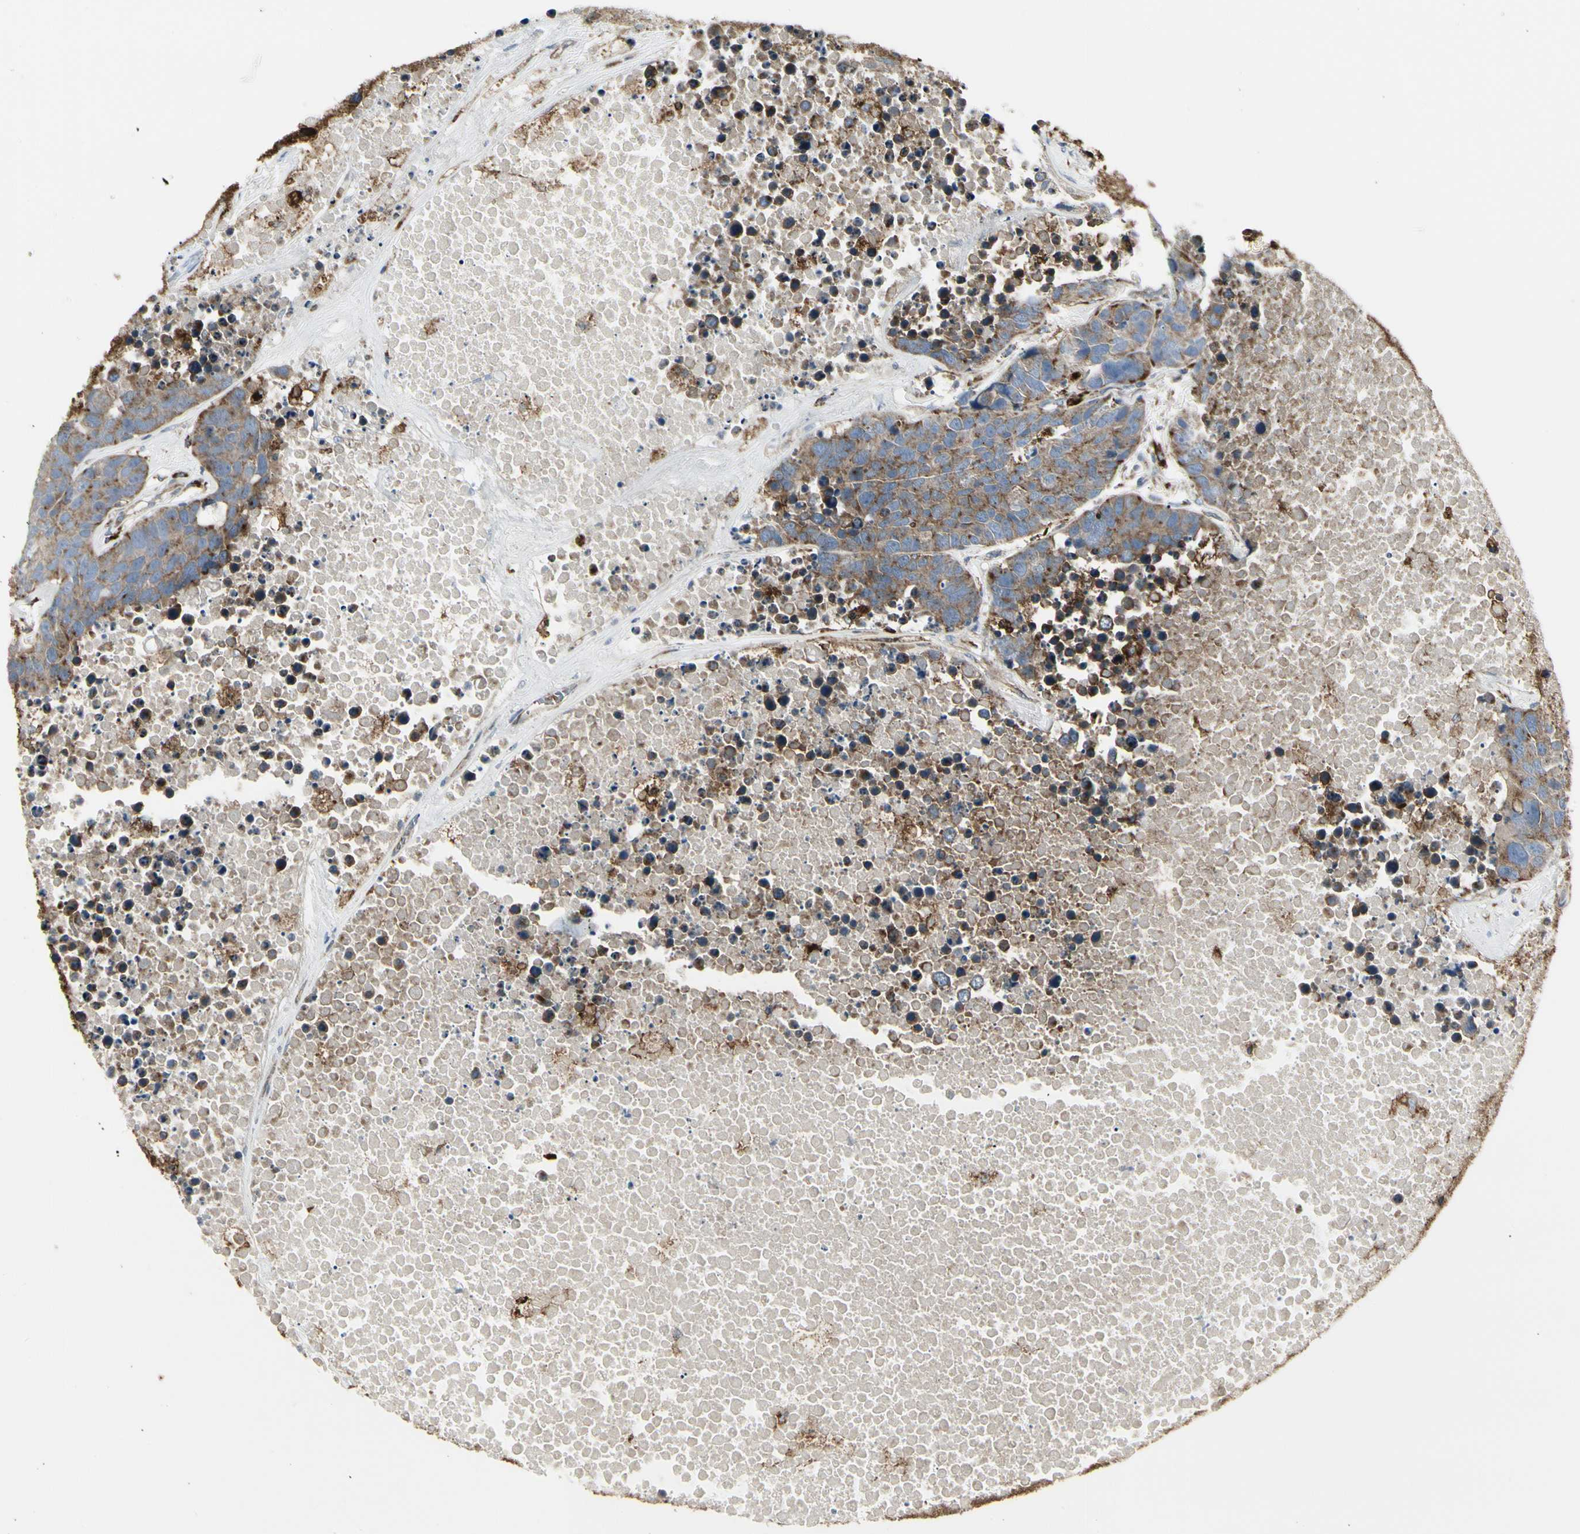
{"staining": {"intensity": "moderate", "quantity": "25%-75%", "location": "cytoplasmic/membranous"}, "tissue": "carcinoid", "cell_type": "Tumor cells", "image_type": "cancer", "snomed": [{"axis": "morphology", "description": "Carcinoid, malignant, NOS"}, {"axis": "topography", "description": "Lung"}], "caption": "IHC histopathology image of neoplastic tissue: carcinoid stained using immunohistochemistry (IHC) shows medium levels of moderate protein expression localized specifically in the cytoplasmic/membranous of tumor cells, appearing as a cytoplasmic/membranous brown color.", "gene": "ATP6V1B2", "patient": {"sex": "male", "age": 60}}